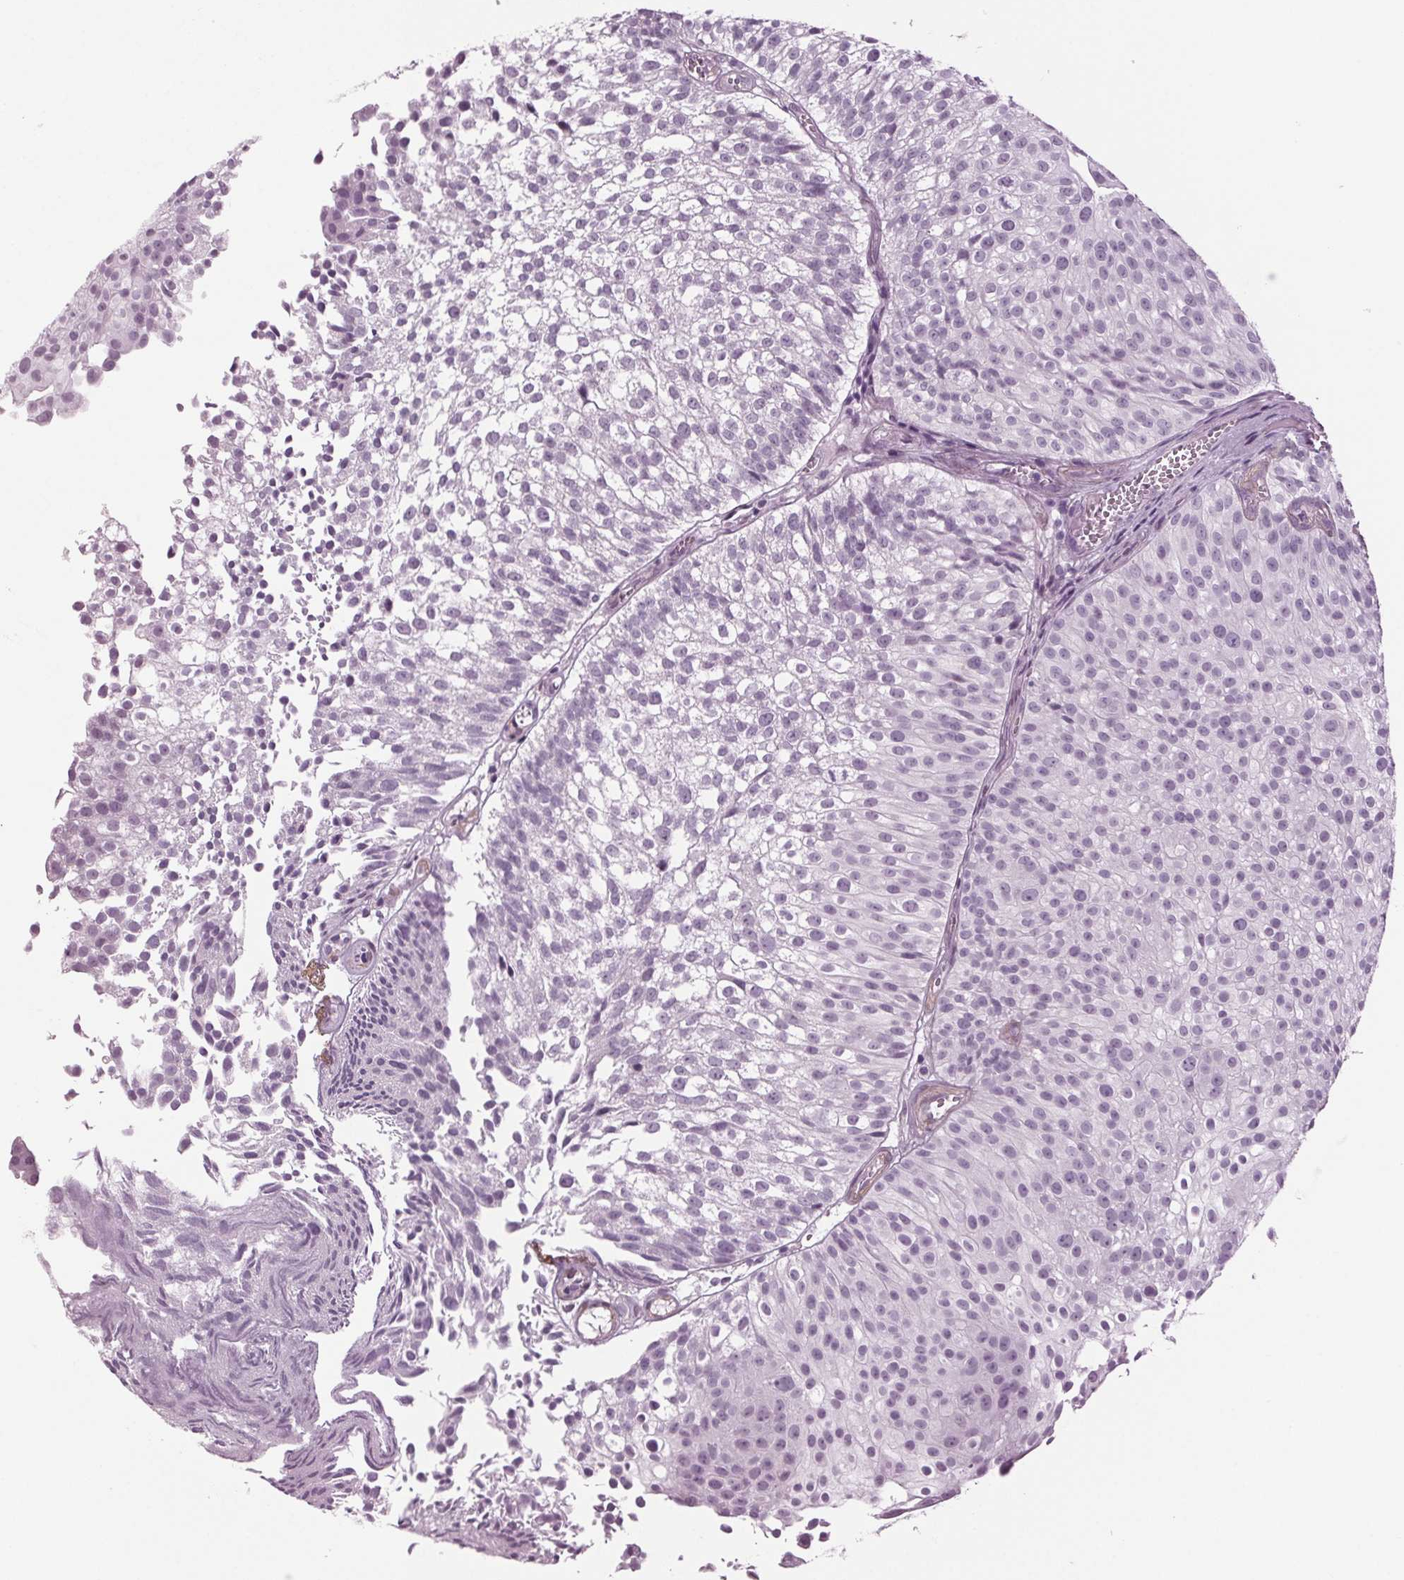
{"staining": {"intensity": "negative", "quantity": "none", "location": "none"}, "tissue": "urothelial cancer", "cell_type": "Tumor cells", "image_type": "cancer", "snomed": [{"axis": "morphology", "description": "Urothelial carcinoma, Low grade"}, {"axis": "topography", "description": "Urinary bladder"}], "caption": "Protein analysis of low-grade urothelial carcinoma displays no significant expression in tumor cells.", "gene": "BHLHE22", "patient": {"sex": "male", "age": 70}}